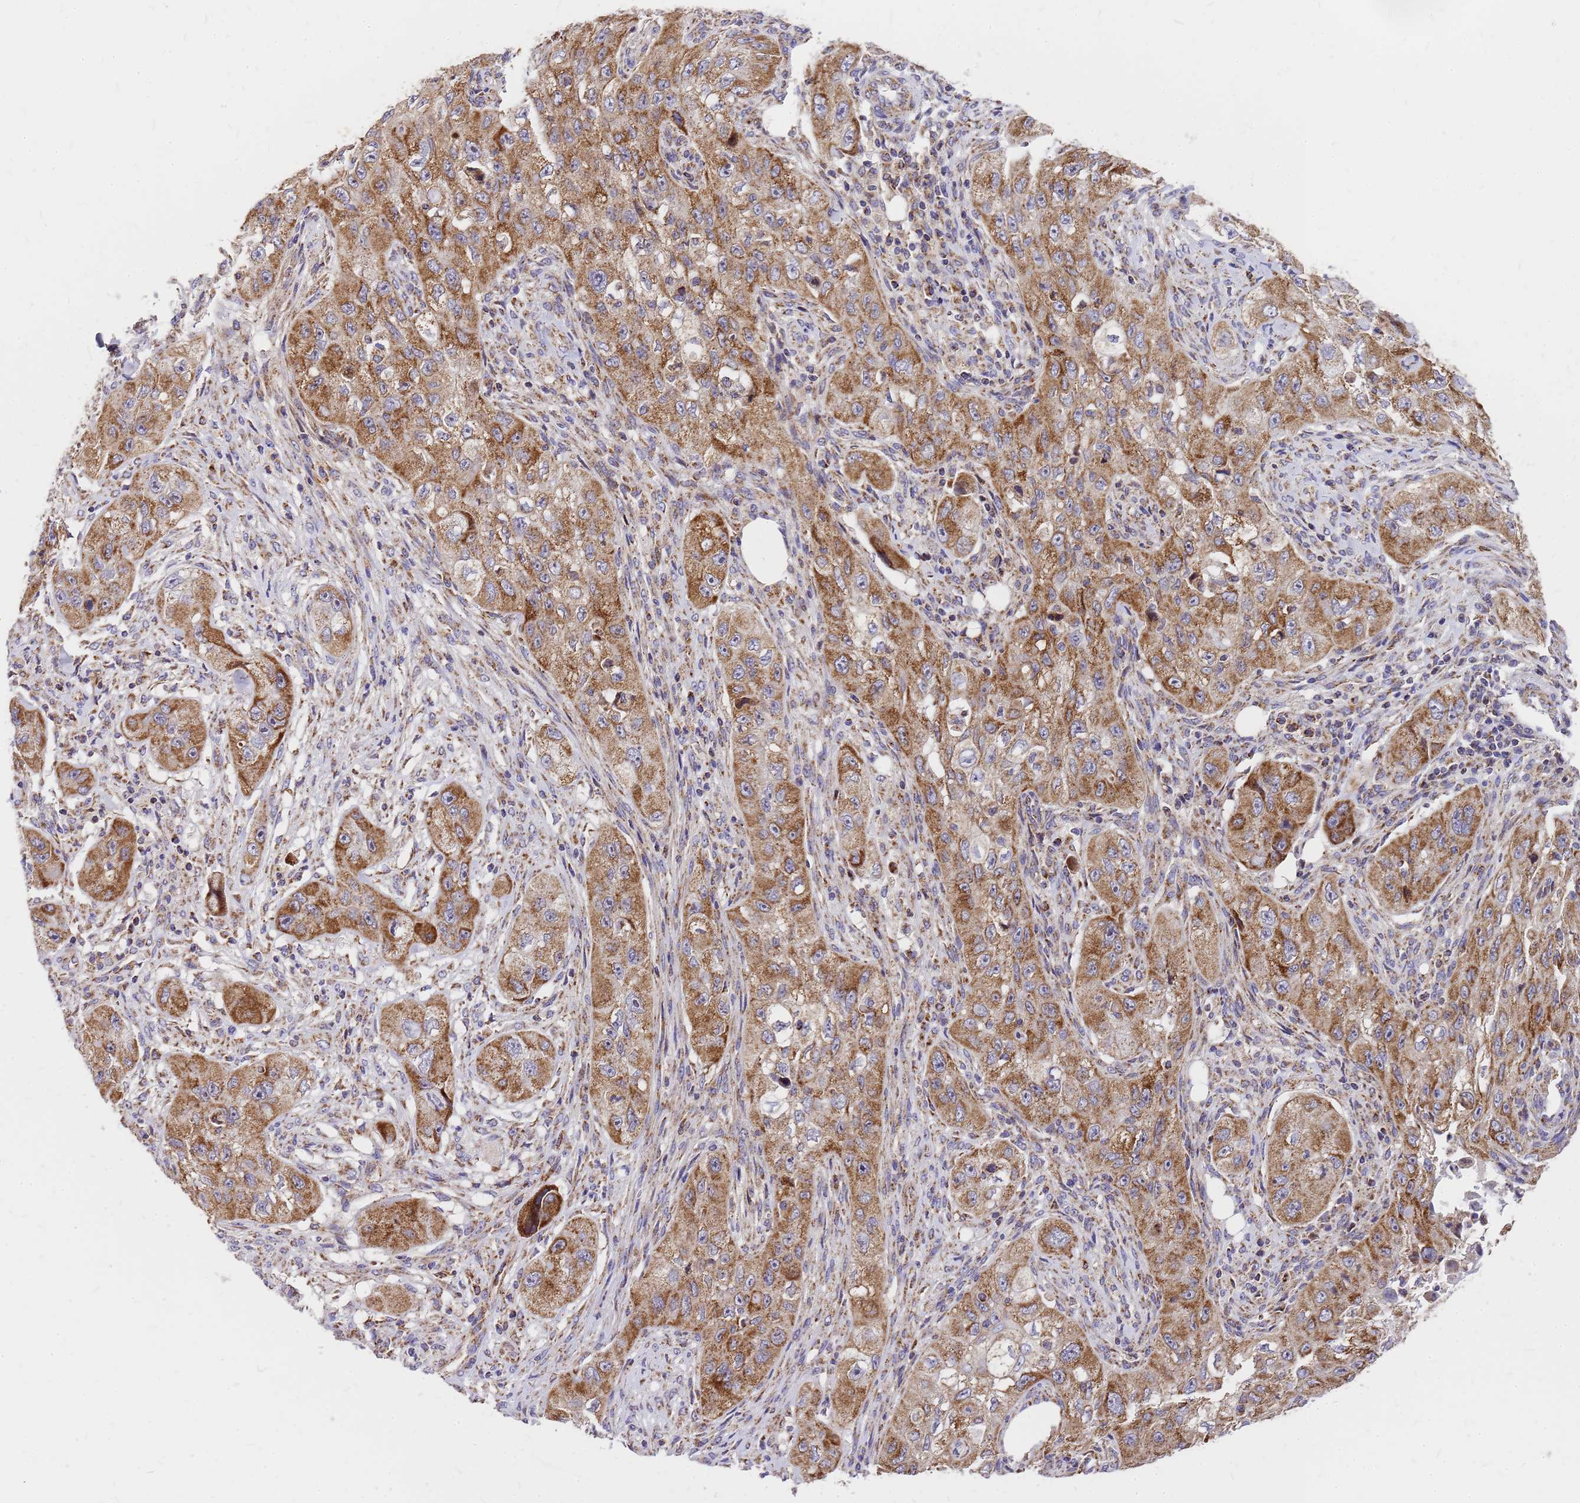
{"staining": {"intensity": "moderate", "quantity": ">75%", "location": "cytoplasmic/membranous"}, "tissue": "skin cancer", "cell_type": "Tumor cells", "image_type": "cancer", "snomed": [{"axis": "morphology", "description": "Squamous cell carcinoma, NOS"}, {"axis": "topography", "description": "Skin"}, {"axis": "topography", "description": "Subcutis"}], "caption": "This is an image of IHC staining of skin squamous cell carcinoma, which shows moderate staining in the cytoplasmic/membranous of tumor cells.", "gene": "MRPS26", "patient": {"sex": "male", "age": 73}}